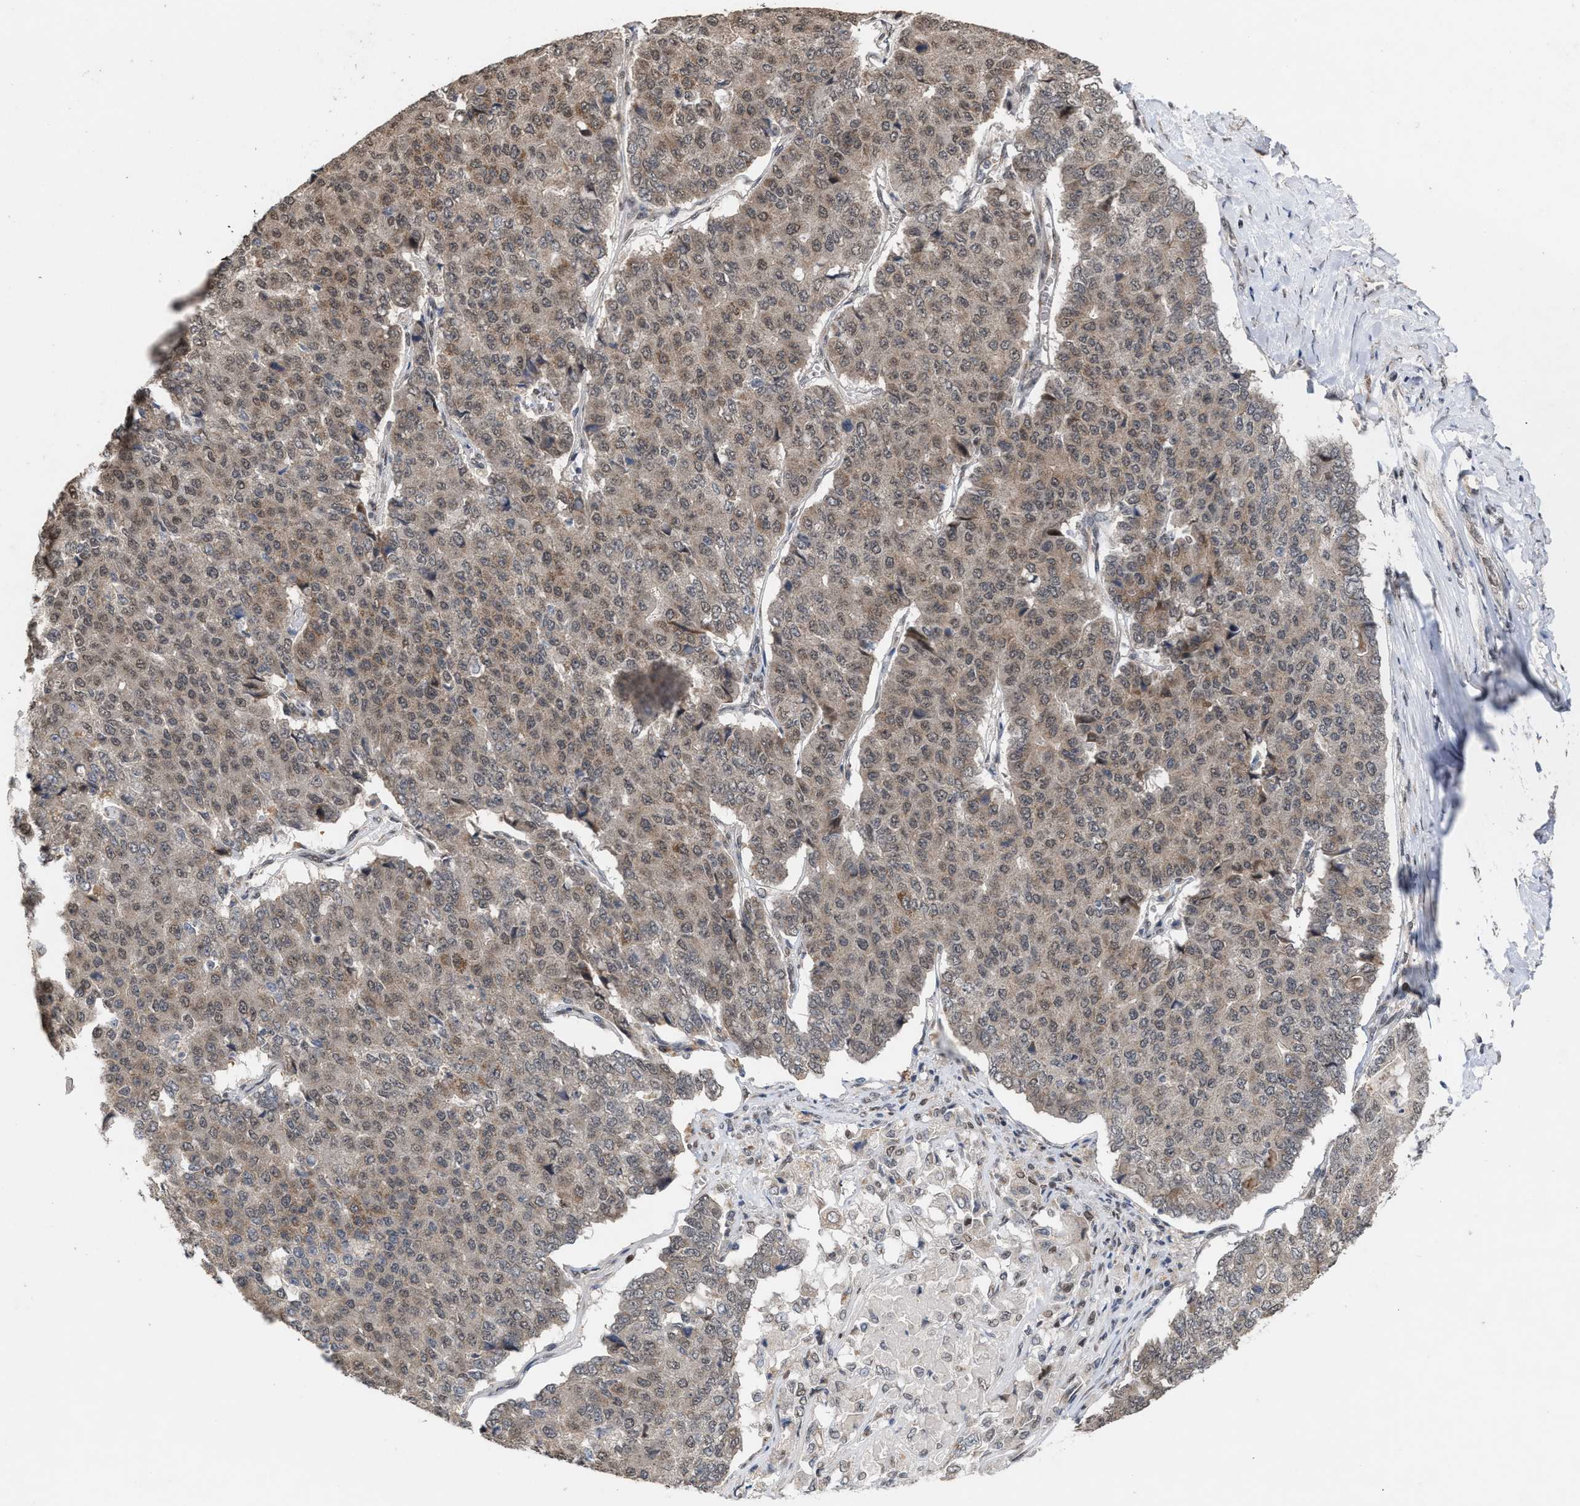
{"staining": {"intensity": "weak", "quantity": ">75%", "location": "cytoplasmic/membranous"}, "tissue": "pancreatic cancer", "cell_type": "Tumor cells", "image_type": "cancer", "snomed": [{"axis": "morphology", "description": "Adenocarcinoma, NOS"}, {"axis": "topography", "description": "Pancreas"}], "caption": "The photomicrograph reveals staining of adenocarcinoma (pancreatic), revealing weak cytoplasmic/membranous protein staining (brown color) within tumor cells.", "gene": "MKNK2", "patient": {"sex": "male", "age": 50}}